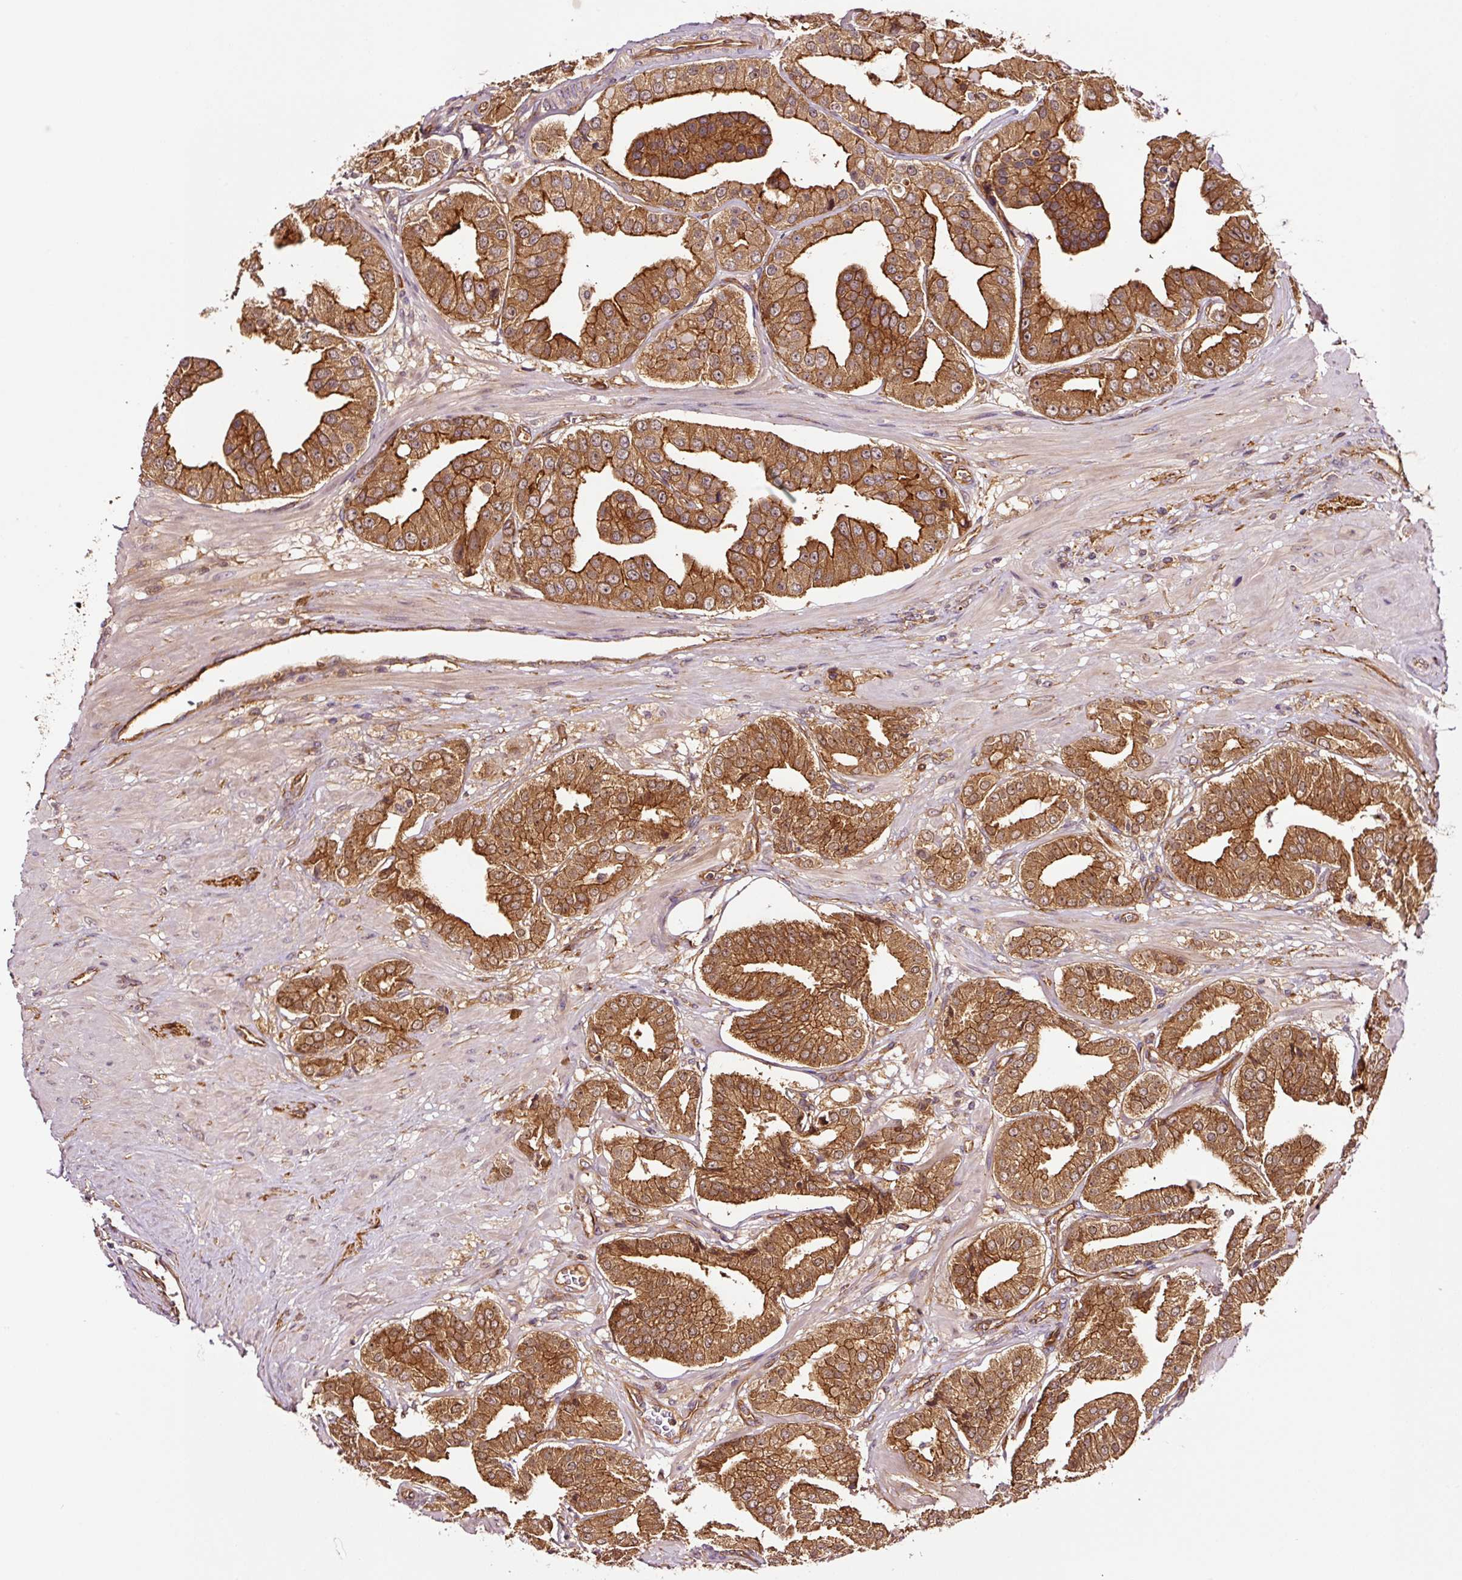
{"staining": {"intensity": "moderate", "quantity": ">75%", "location": "cytoplasmic/membranous"}, "tissue": "prostate cancer", "cell_type": "Tumor cells", "image_type": "cancer", "snomed": [{"axis": "morphology", "description": "Adenocarcinoma, High grade"}, {"axis": "topography", "description": "Prostate"}], "caption": "Protein analysis of high-grade adenocarcinoma (prostate) tissue reveals moderate cytoplasmic/membranous expression in about >75% of tumor cells.", "gene": "METAP1", "patient": {"sex": "male", "age": 63}}